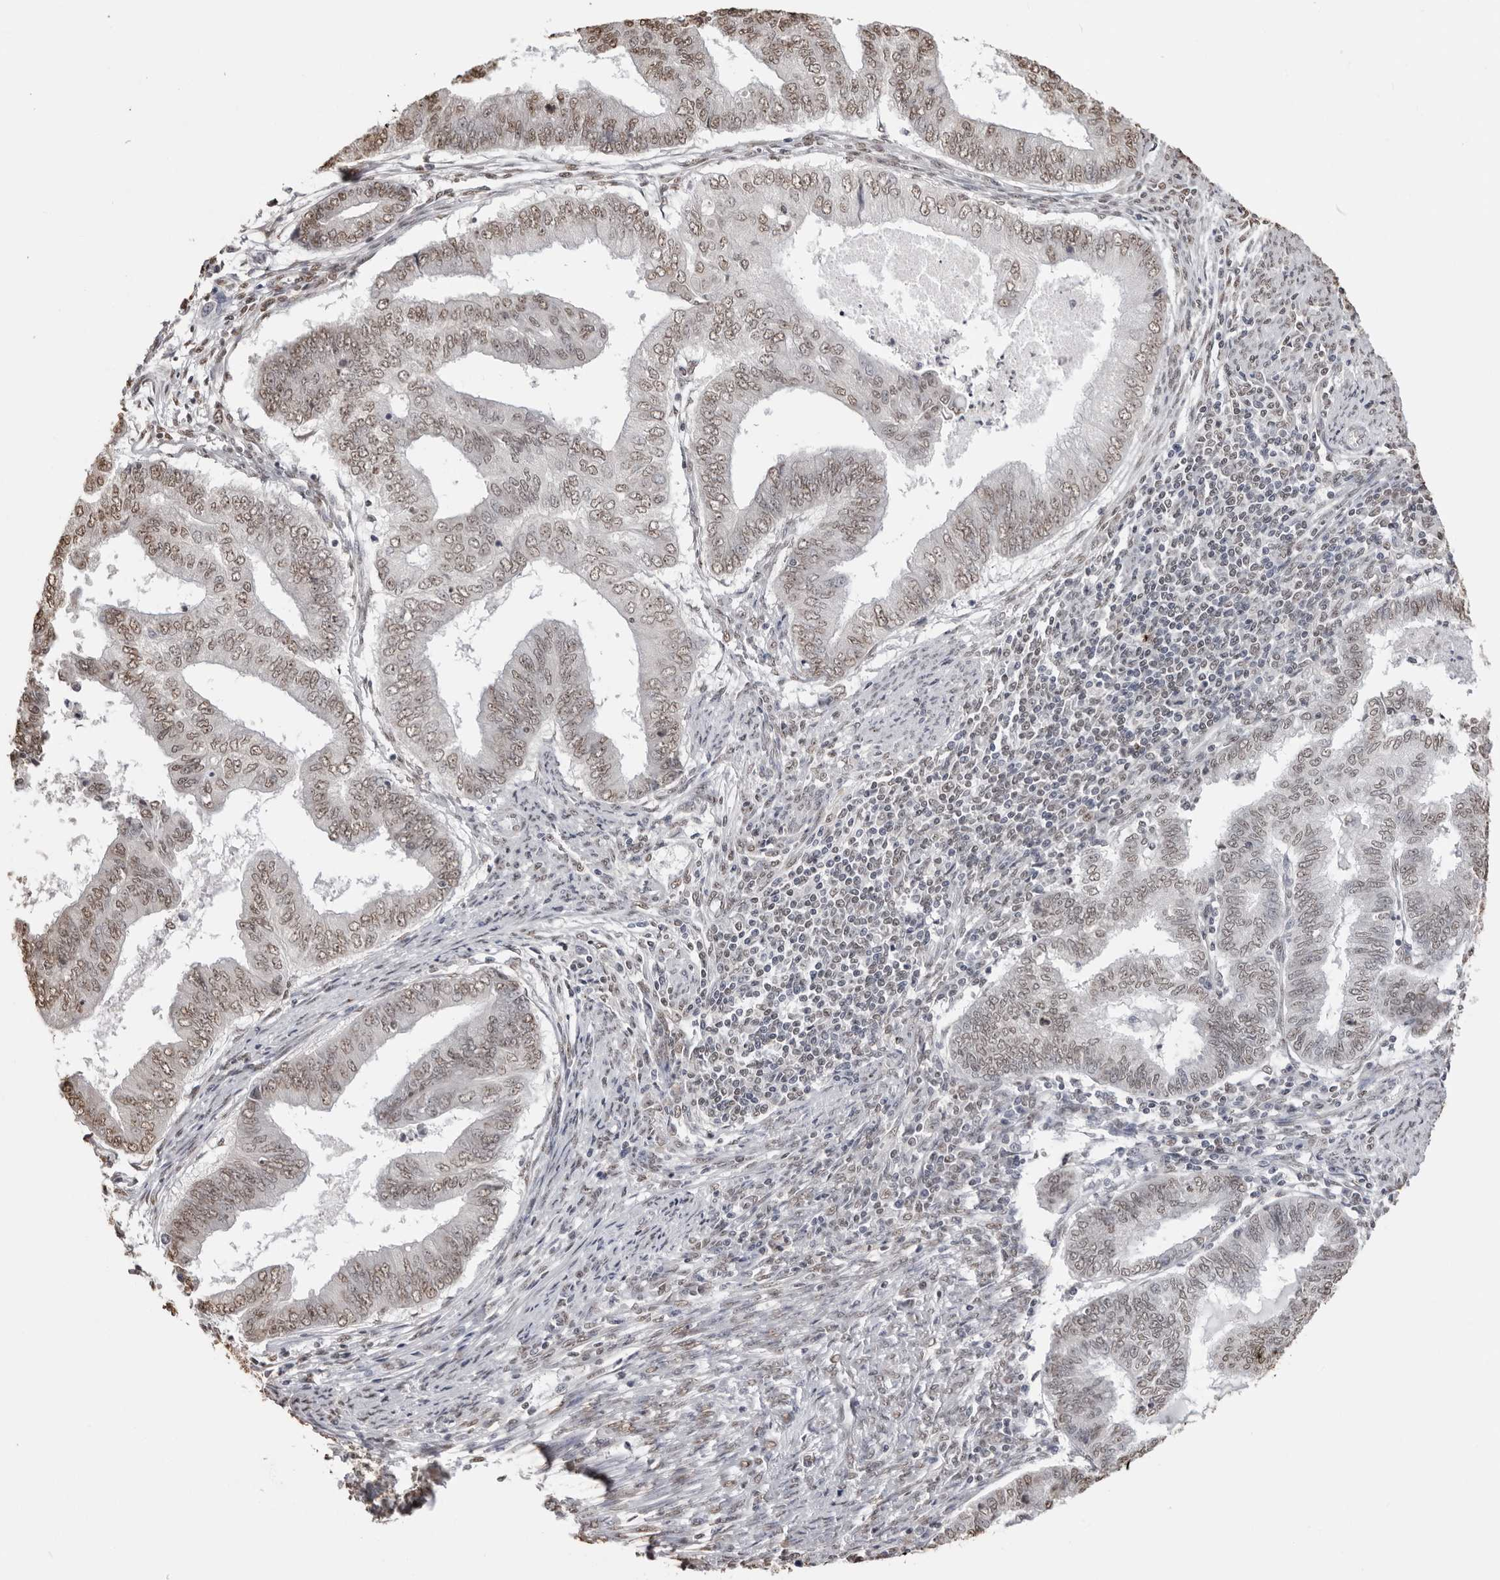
{"staining": {"intensity": "weak", "quantity": ">75%", "location": "nuclear"}, "tissue": "endometrial cancer", "cell_type": "Tumor cells", "image_type": "cancer", "snomed": [{"axis": "morphology", "description": "Polyp, NOS"}, {"axis": "morphology", "description": "Adenocarcinoma, NOS"}, {"axis": "morphology", "description": "Adenoma, NOS"}, {"axis": "topography", "description": "Endometrium"}], "caption": "Adenoma (endometrial) tissue displays weak nuclear expression in approximately >75% of tumor cells", "gene": "OLIG3", "patient": {"sex": "female", "age": 79}}